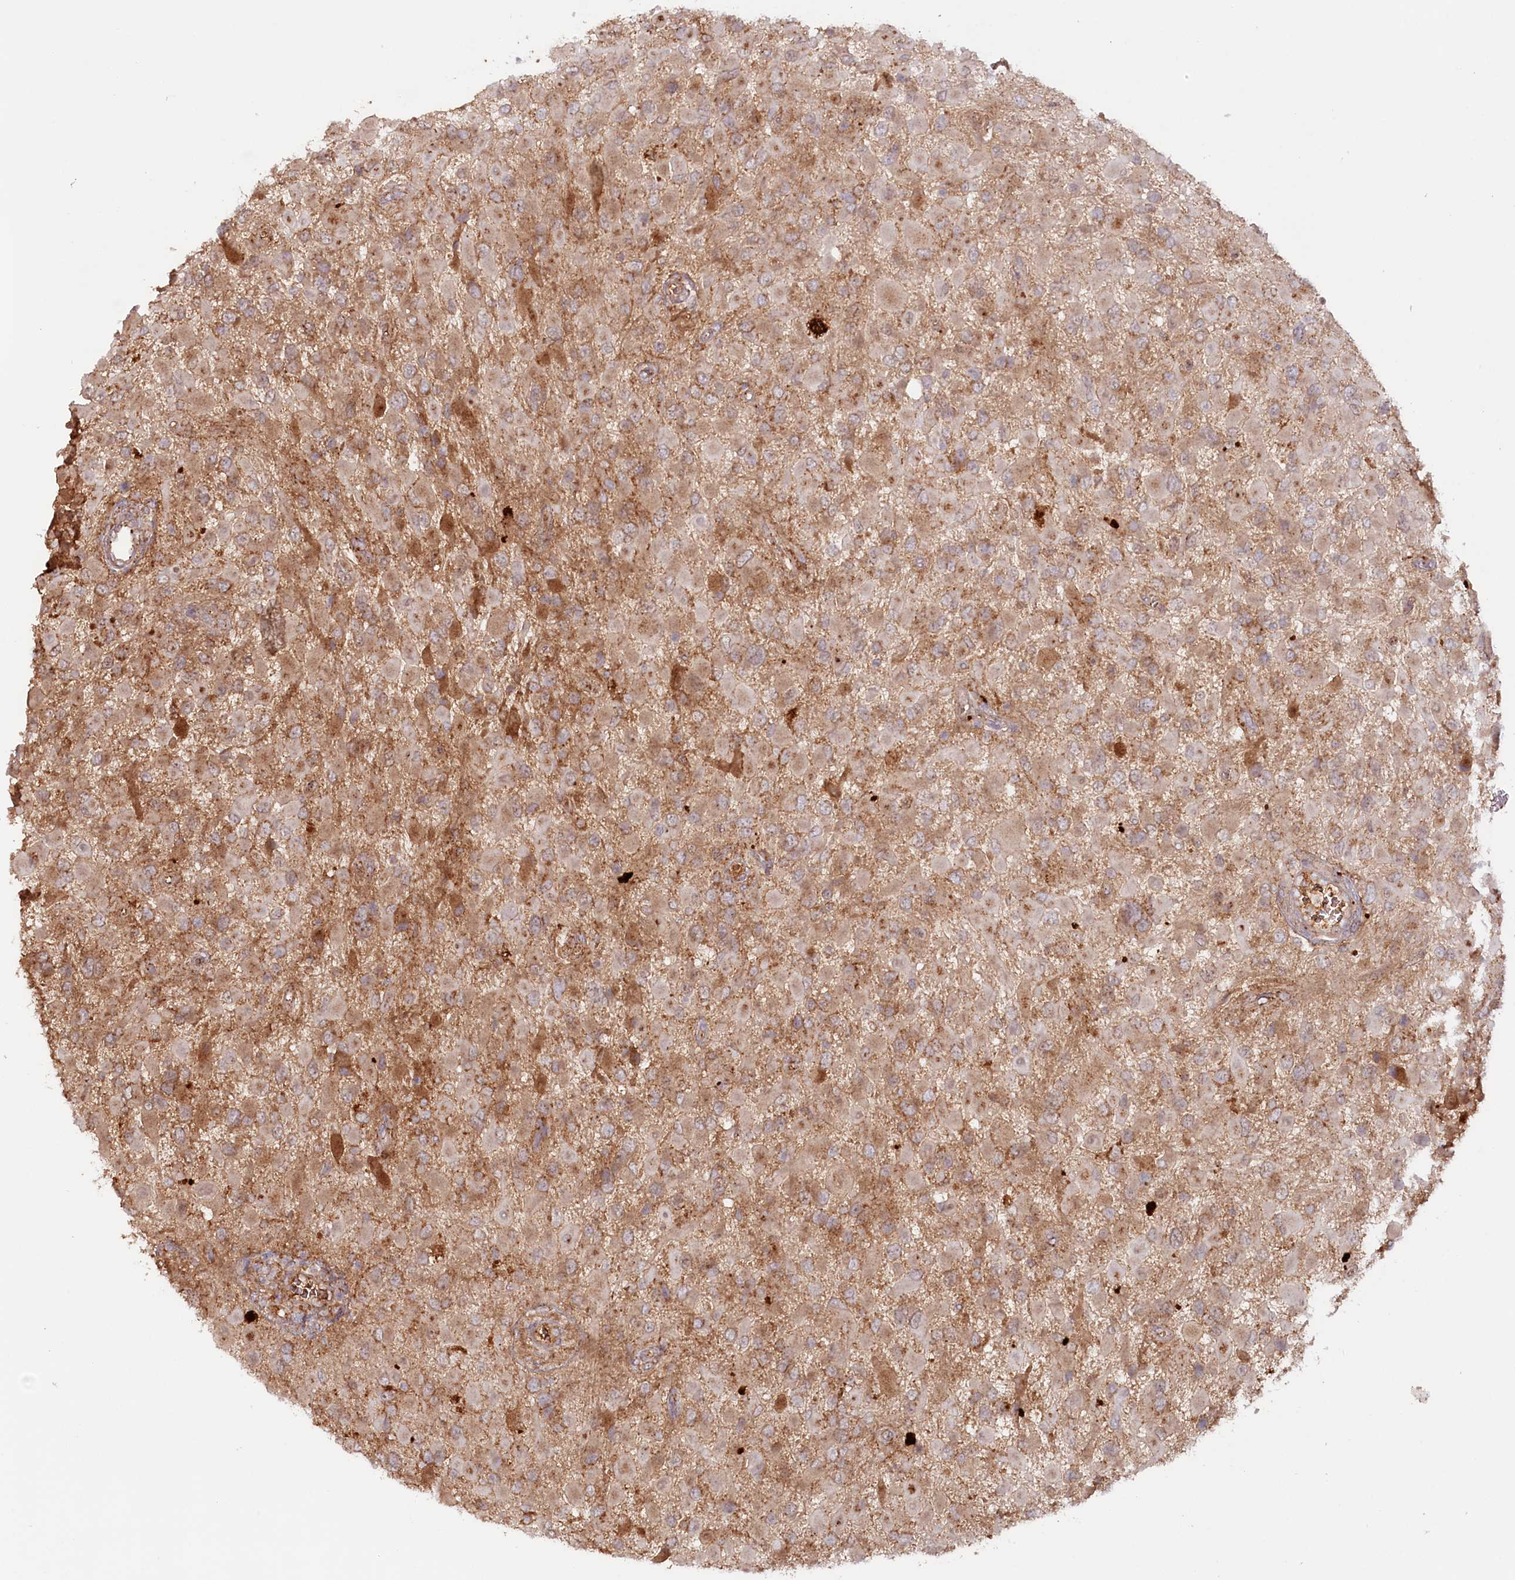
{"staining": {"intensity": "moderate", "quantity": "25%-75%", "location": "cytoplasmic/membranous"}, "tissue": "glioma", "cell_type": "Tumor cells", "image_type": "cancer", "snomed": [{"axis": "morphology", "description": "Glioma, malignant, High grade"}, {"axis": "topography", "description": "Brain"}], "caption": "Protein expression analysis of glioma displays moderate cytoplasmic/membranous expression in about 25%-75% of tumor cells.", "gene": "PSAPL1", "patient": {"sex": "male", "age": 53}}